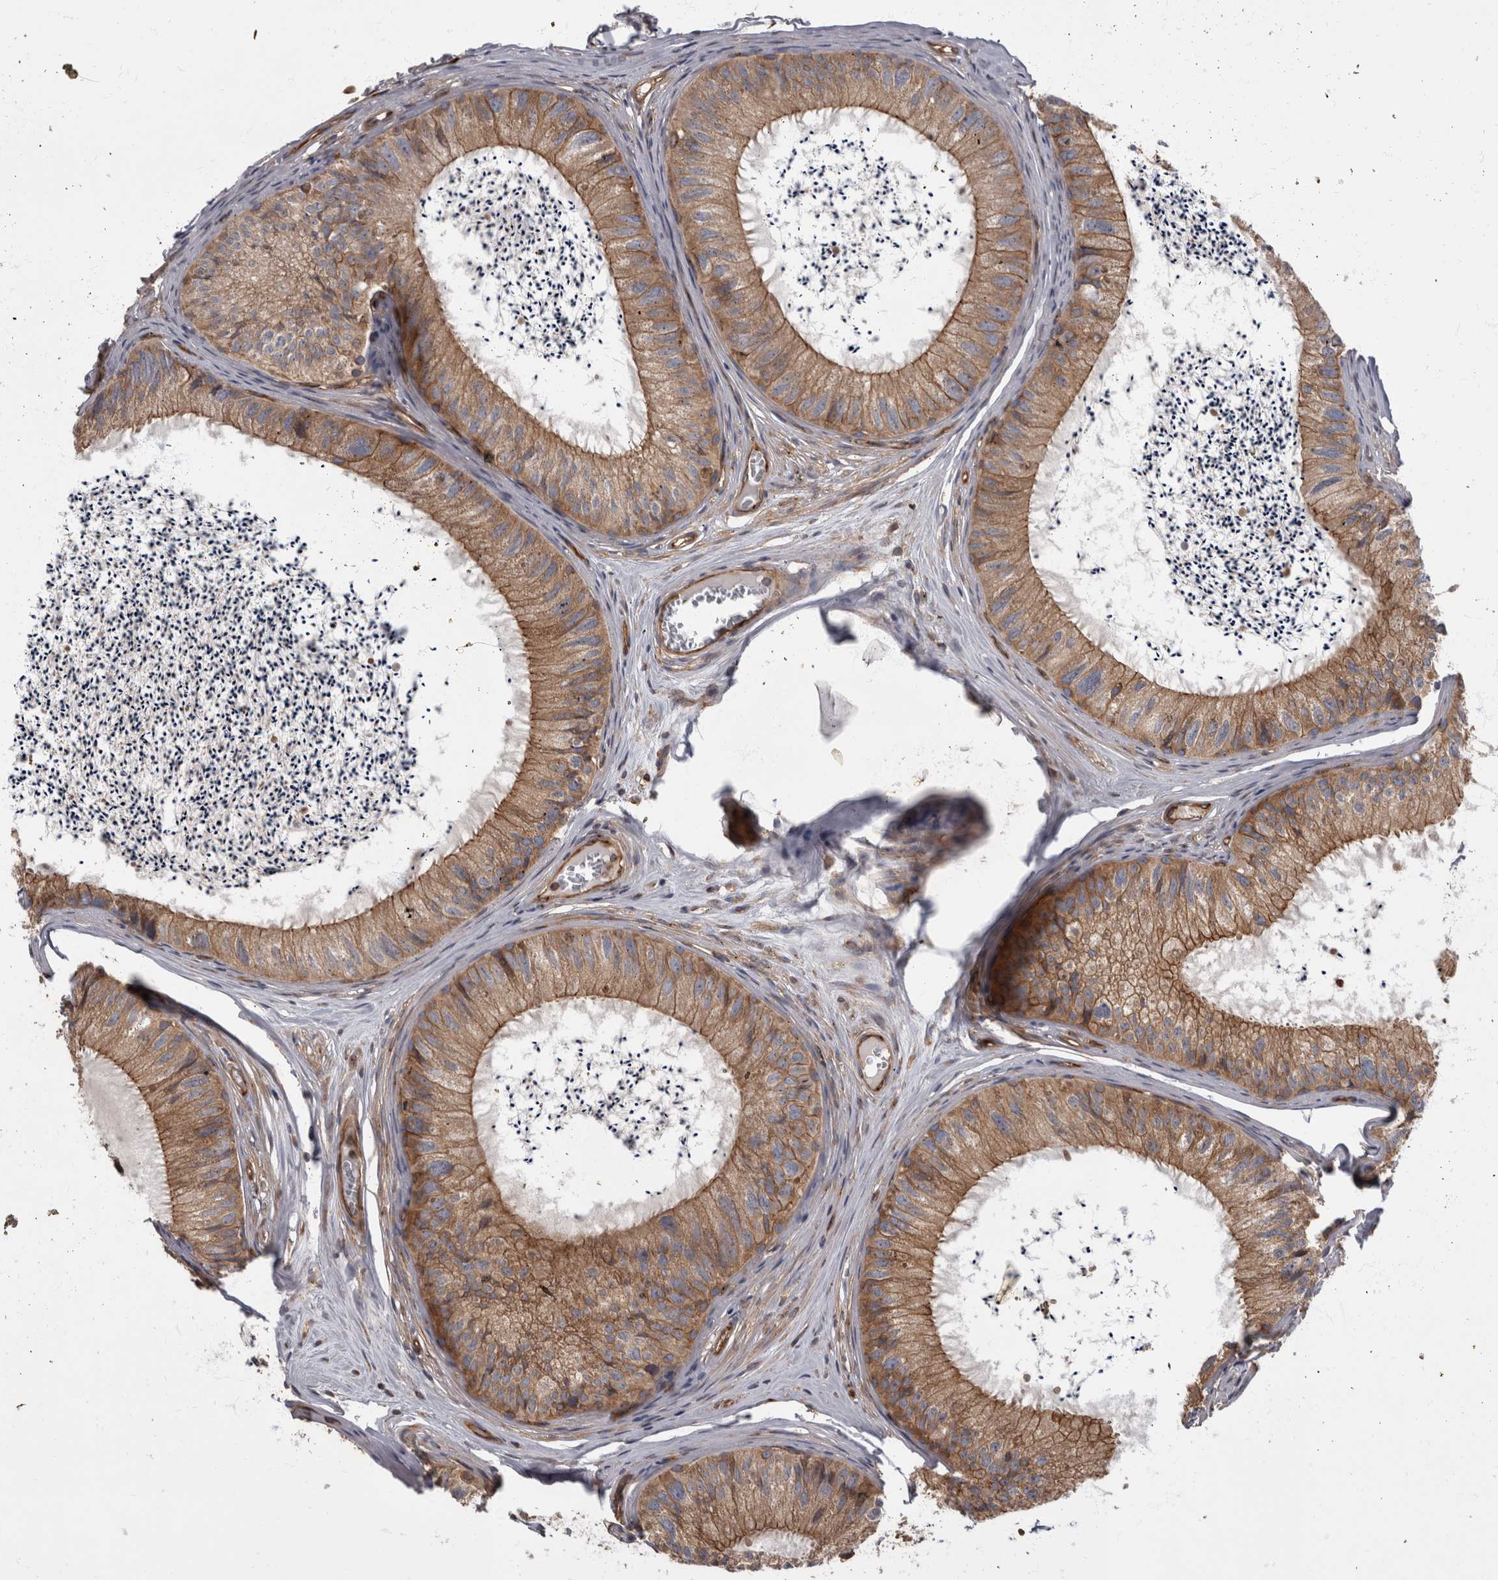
{"staining": {"intensity": "moderate", "quantity": ">75%", "location": "cytoplasmic/membranous"}, "tissue": "epididymis", "cell_type": "Glandular cells", "image_type": "normal", "snomed": [{"axis": "morphology", "description": "Normal tissue, NOS"}, {"axis": "topography", "description": "Epididymis"}], "caption": "IHC image of normal epididymis: human epididymis stained using IHC exhibits medium levels of moderate protein expression localized specifically in the cytoplasmic/membranous of glandular cells, appearing as a cytoplasmic/membranous brown color.", "gene": "HOOK3", "patient": {"sex": "male", "age": 79}}